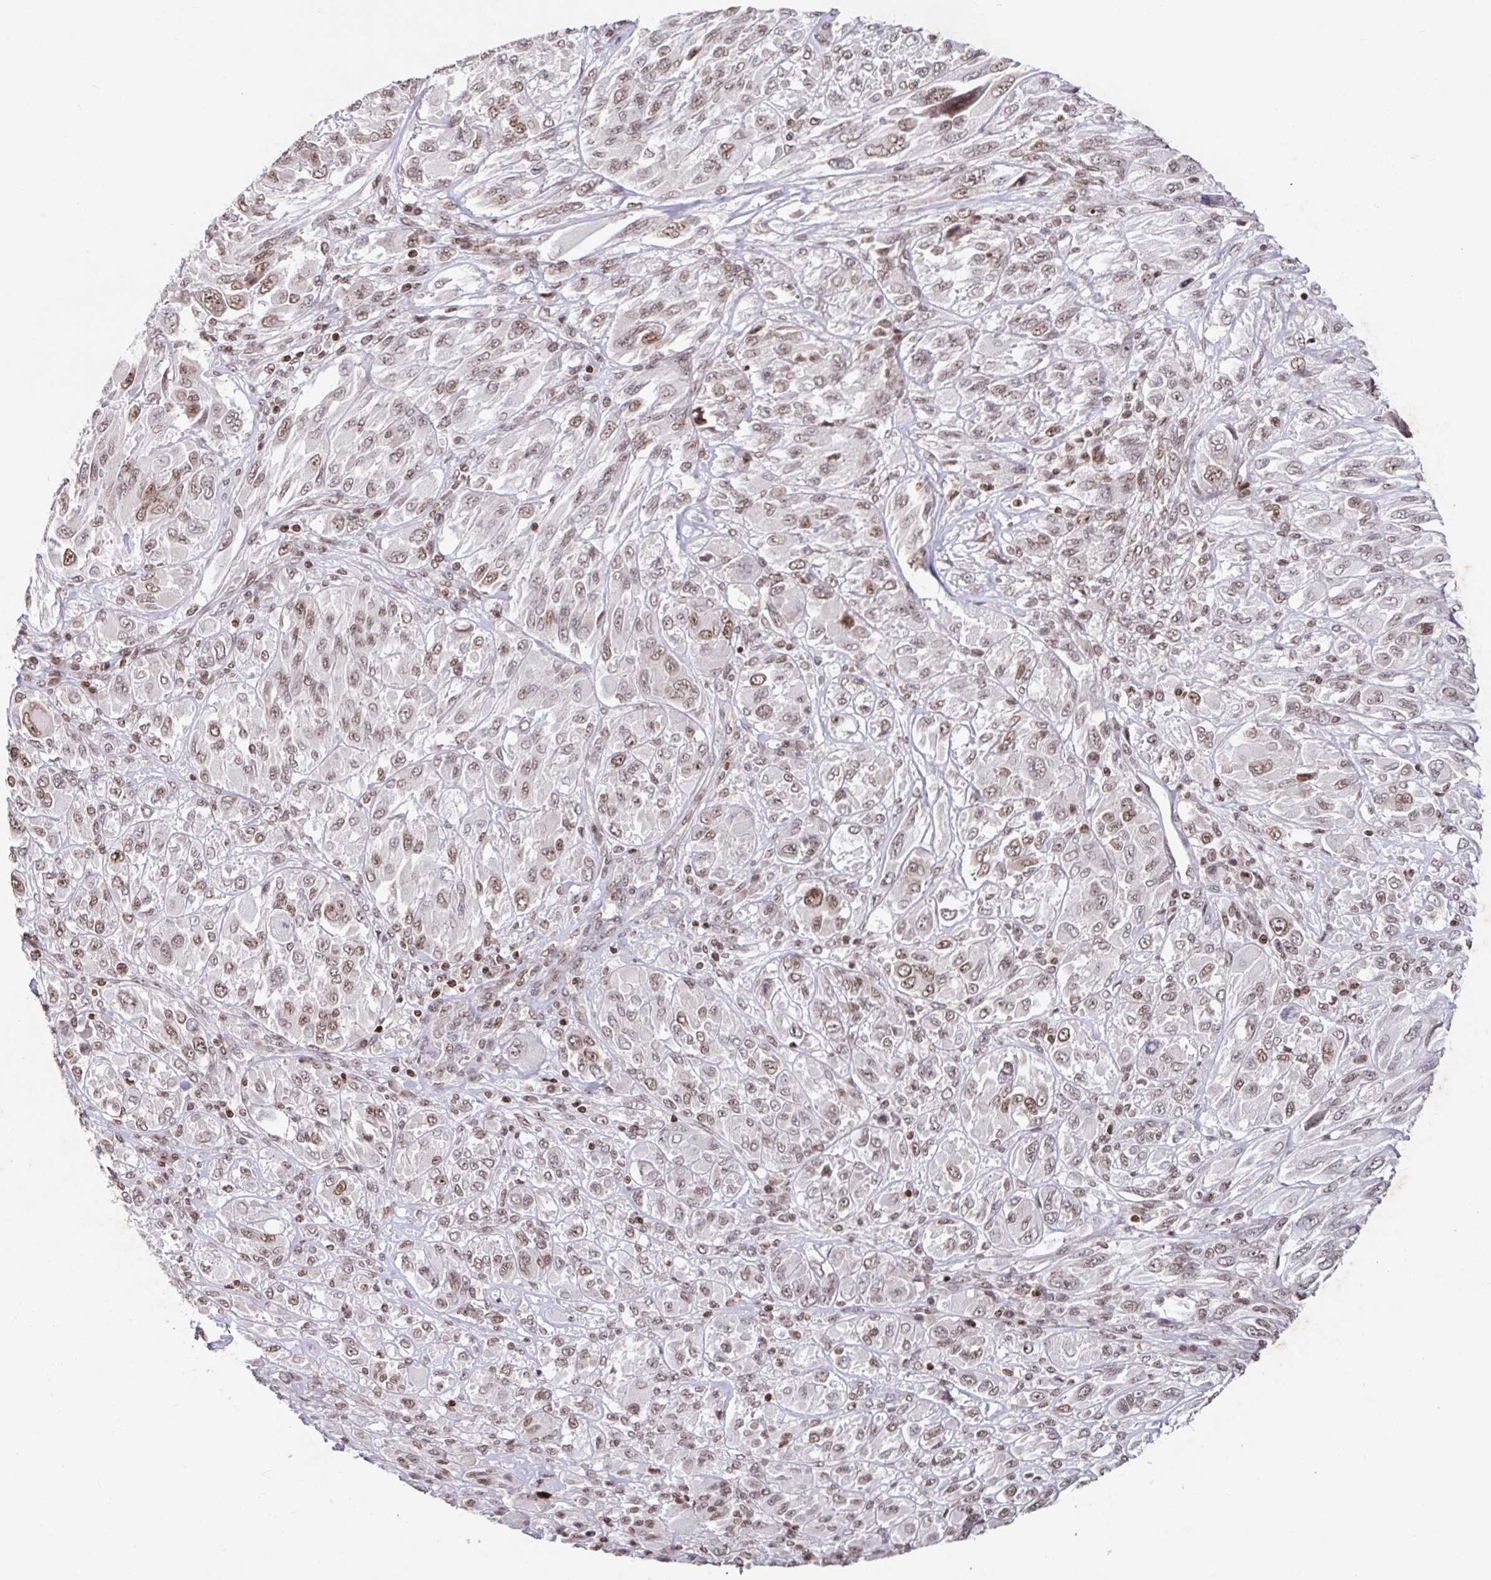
{"staining": {"intensity": "moderate", "quantity": ">75%", "location": "nuclear"}, "tissue": "melanoma", "cell_type": "Tumor cells", "image_type": "cancer", "snomed": [{"axis": "morphology", "description": "Malignant melanoma, NOS"}, {"axis": "topography", "description": "Skin"}], "caption": "IHC of human malignant melanoma exhibits medium levels of moderate nuclear staining in about >75% of tumor cells.", "gene": "C19orf53", "patient": {"sex": "female", "age": 91}}